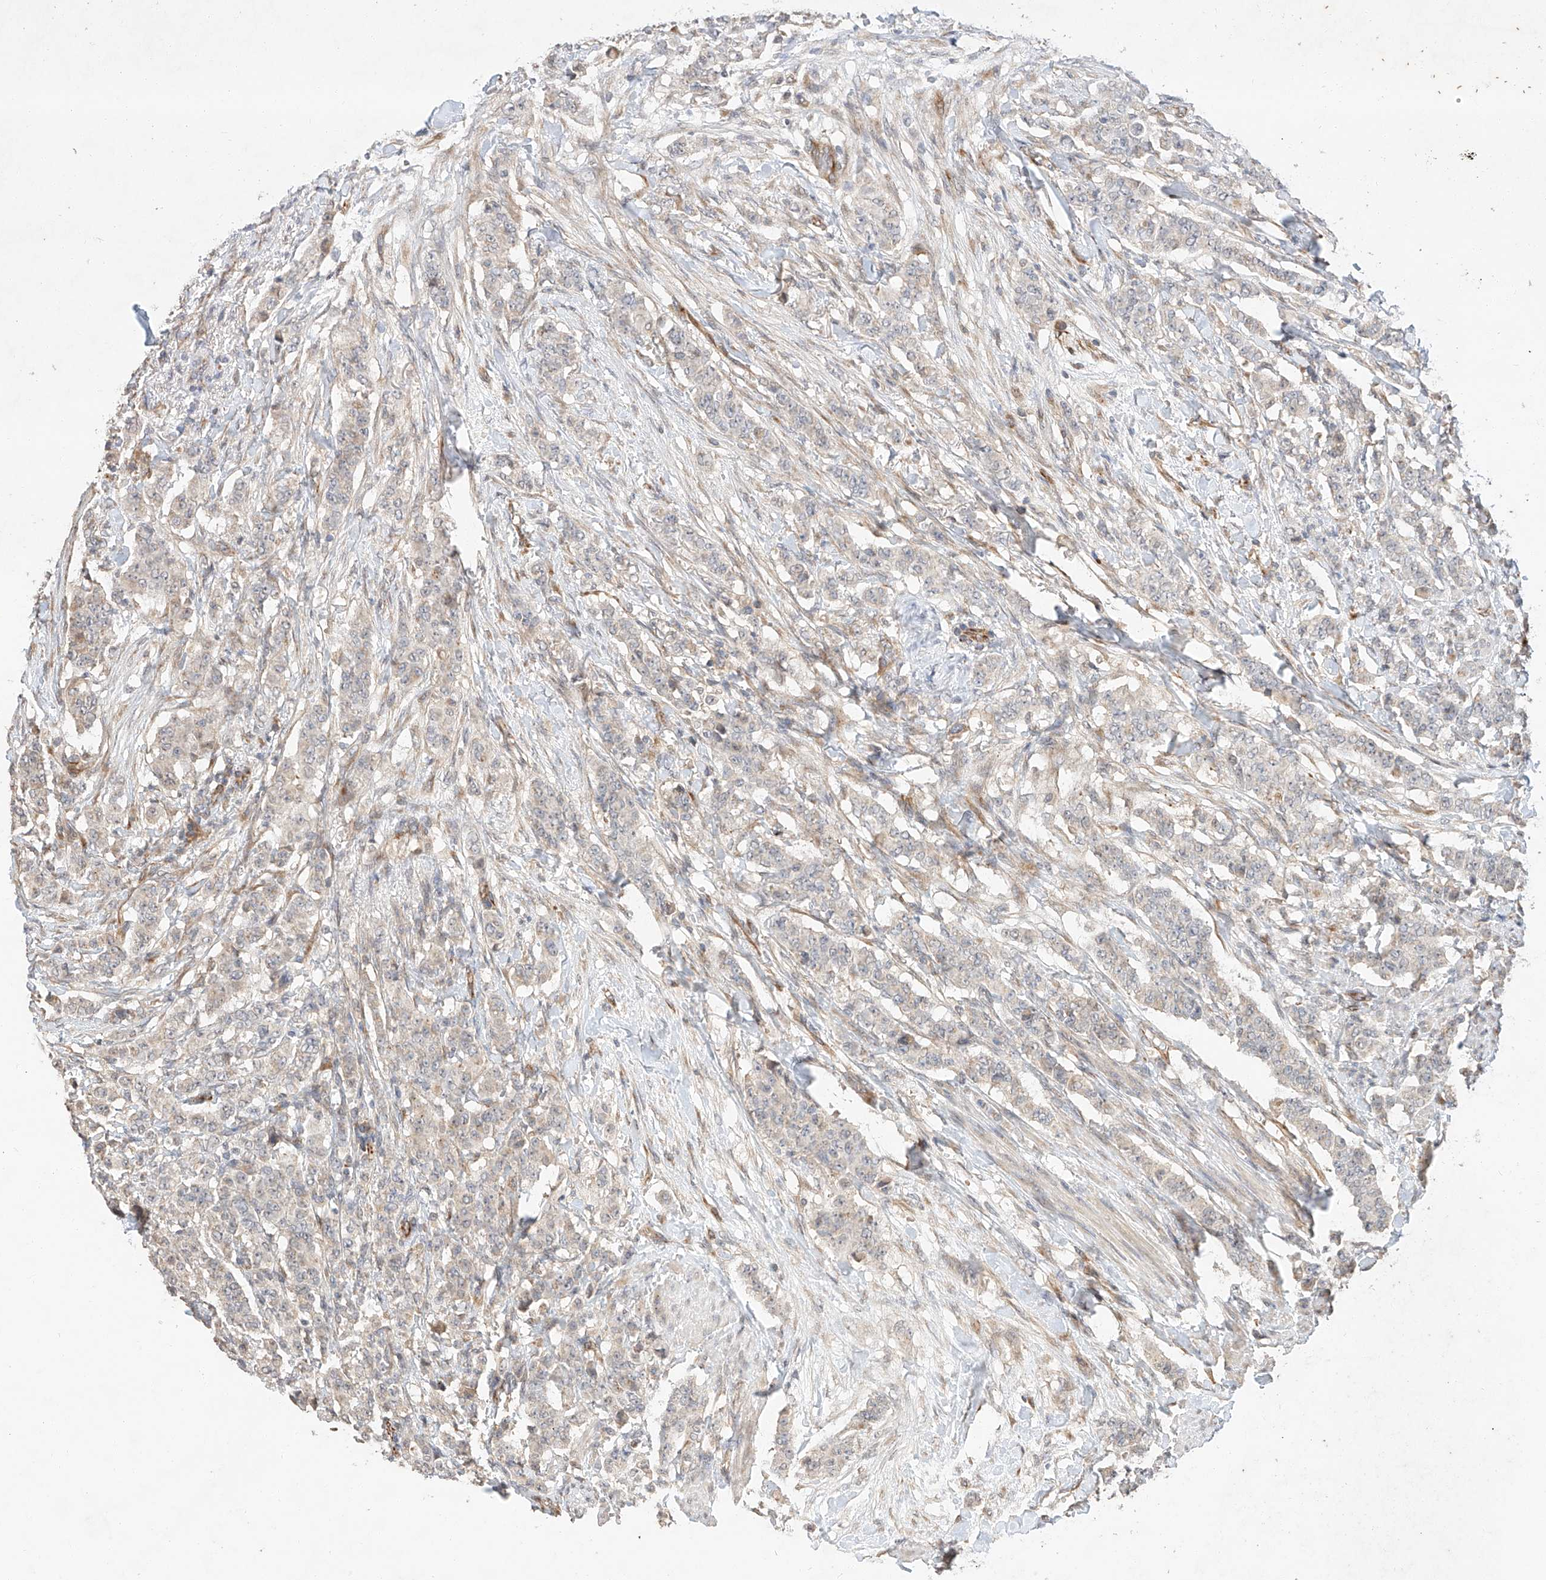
{"staining": {"intensity": "weak", "quantity": "<25%", "location": "cytoplasmic/membranous"}, "tissue": "breast cancer", "cell_type": "Tumor cells", "image_type": "cancer", "snomed": [{"axis": "morphology", "description": "Duct carcinoma"}, {"axis": "topography", "description": "Breast"}], "caption": "Immunohistochemical staining of intraductal carcinoma (breast) displays no significant positivity in tumor cells. (Stains: DAB immunohistochemistry (IHC) with hematoxylin counter stain, Microscopy: brightfield microscopy at high magnification).", "gene": "SUSD6", "patient": {"sex": "female", "age": 40}}